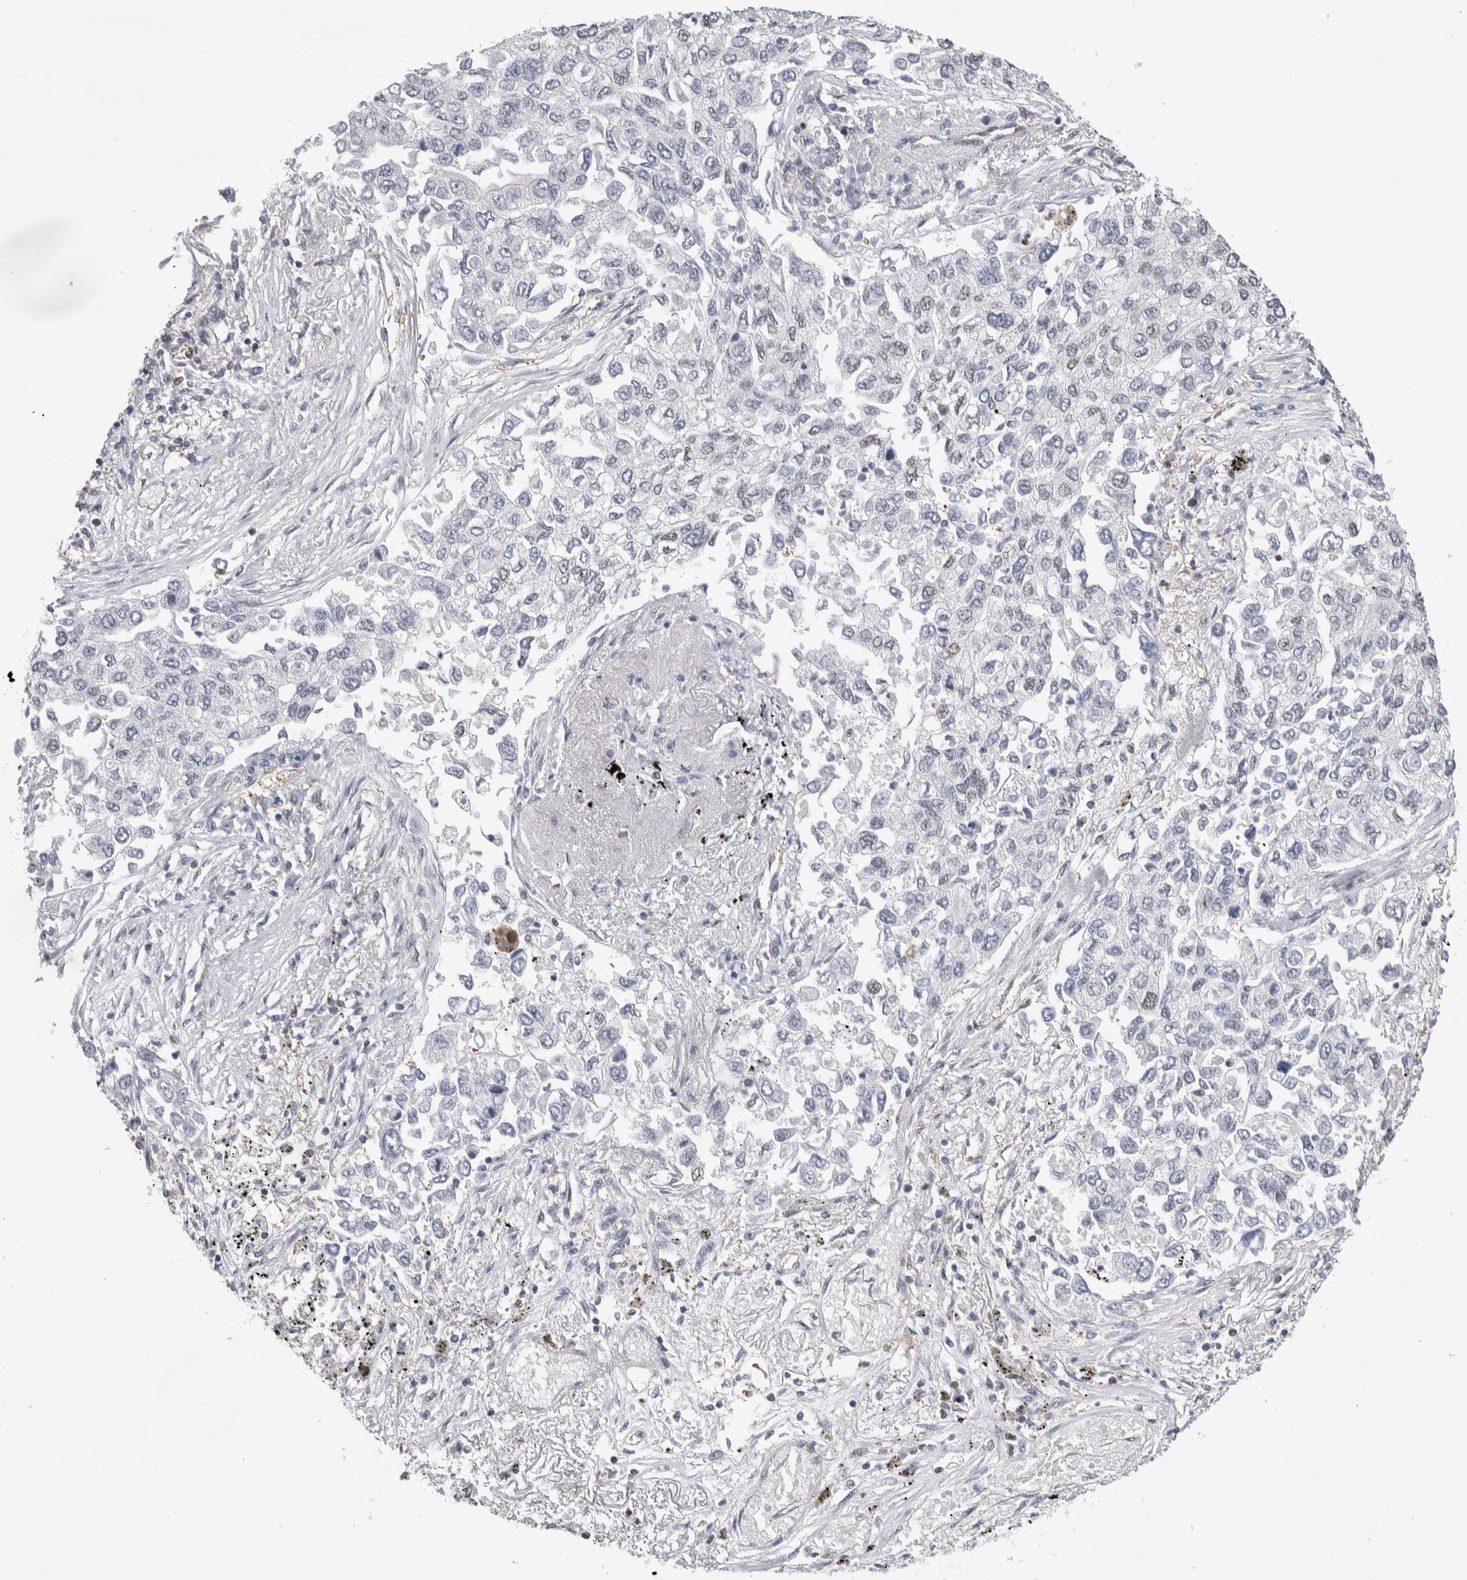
{"staining": {"intensity": "negative", "quantity": "none", "location": "none"}, "tissue": "lung cancer", "cell_type": "Tumor cells", "image_type": "cancer", "snomed": [{"axis": "morphology", "description": "Inflammation, NOS"}, {"axis": "morphology", "description": "Adenocarcinoma, NOS"}, {"axis": "topography", "description": "Lung"}], "caption": "Tumor cells are negative for protein expression in human lung adenocarcinoma.", "gene": "ZBTB49", "patient": {"sex": "male", "age": 63}}